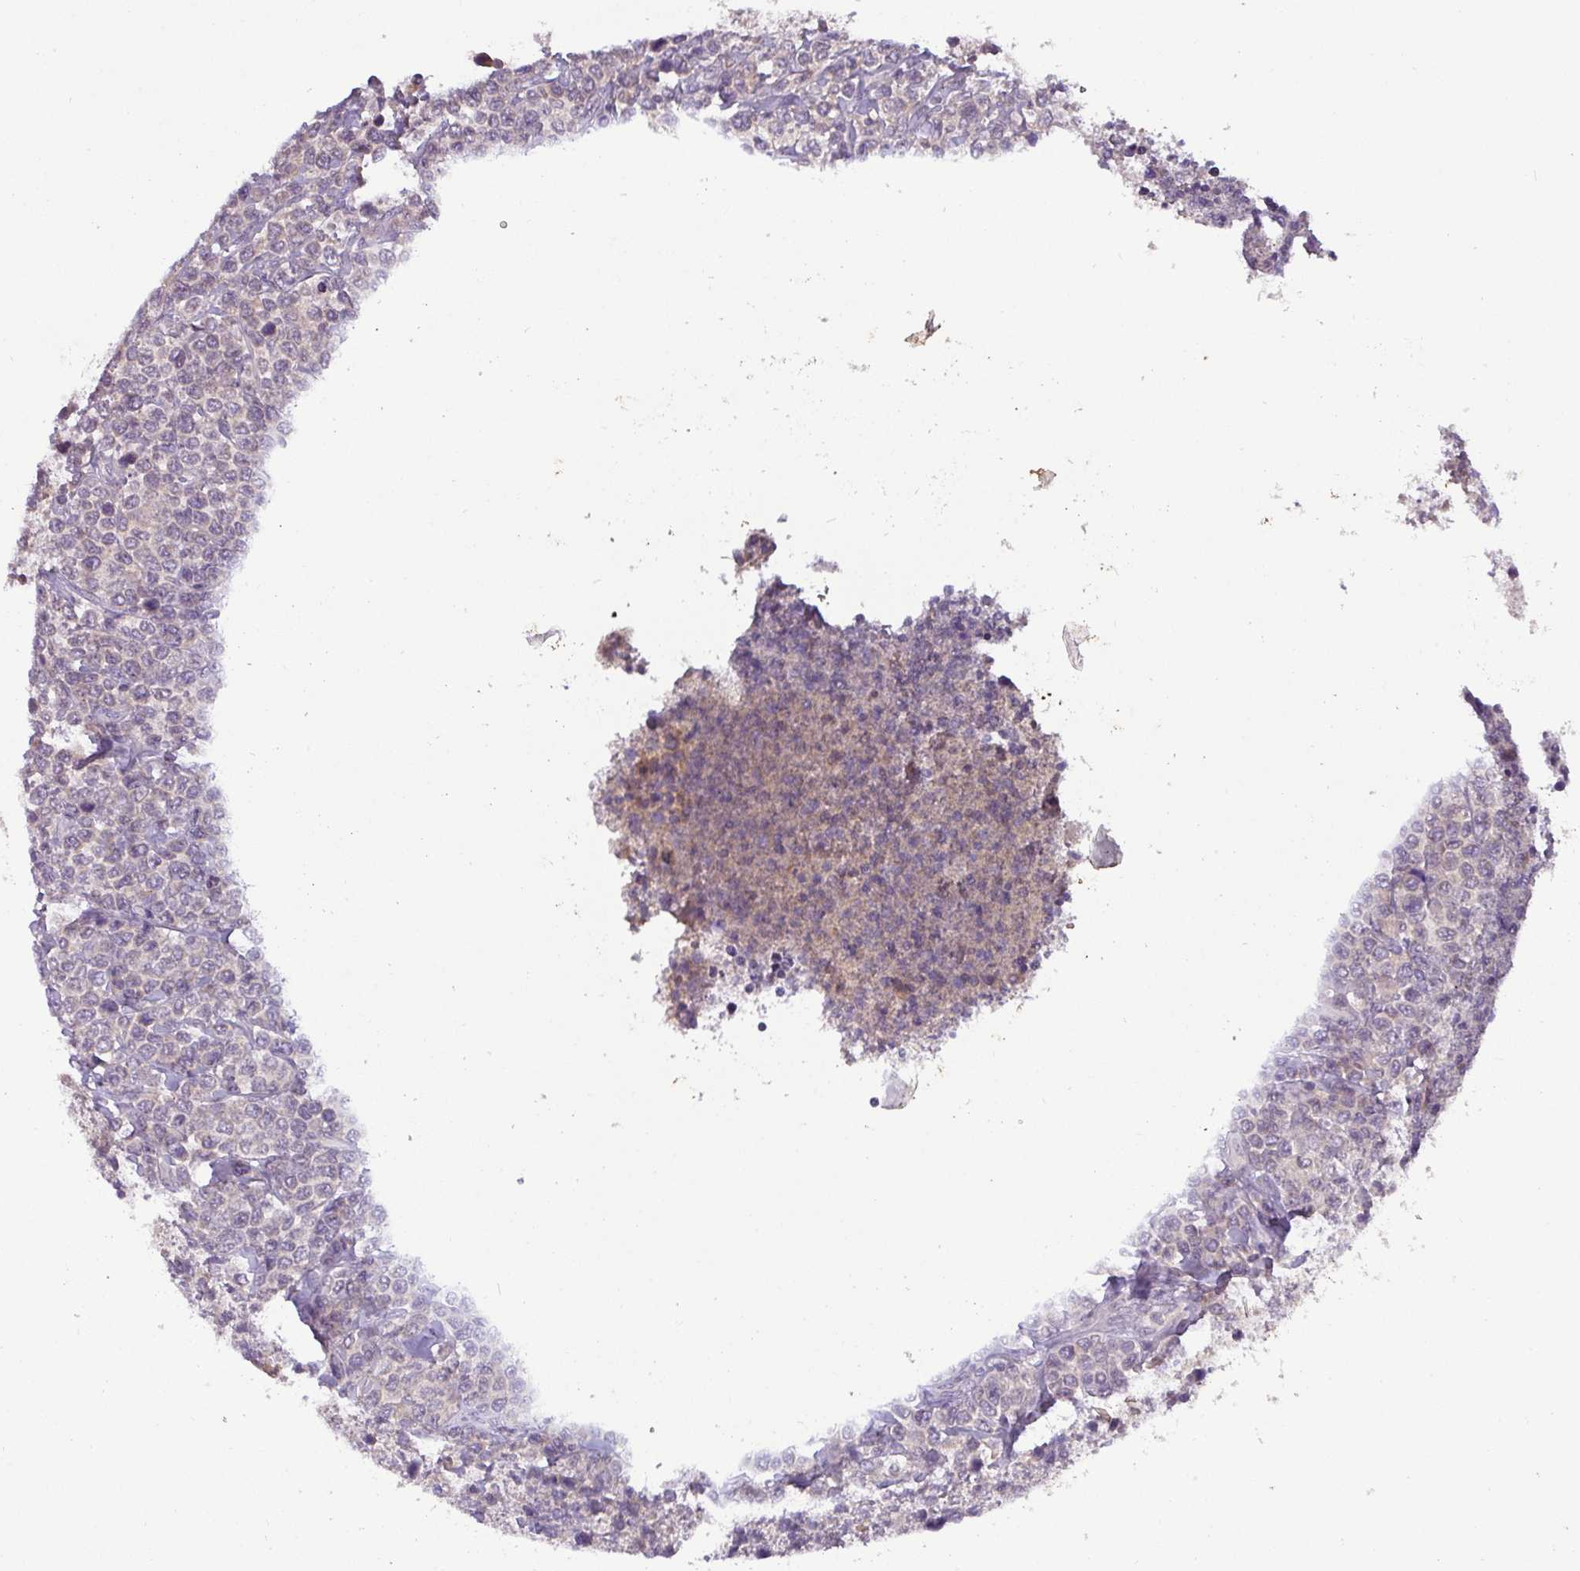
{"staining": {"intensity": "negative", "quantity": "none", "location": "none"}, "tissue": "lymphoma", "cell_type": "Tumor cells", "image_type": "cancer", "snomed": [{"axis": "morphology", "description": "Malignant lymphoma, non-Hodgkin's type, Low grade"}, {"axis": "topography", "description": "Lymph node"}], "caption": "High magnification brightfield microscopy of lymphoma stained with DAB (brown) and counterstained with hematoxylin (blue): tumor cells show no significant expression.", "gene": "TMEM62", "patient": {"sex": "male", "age": 60}}